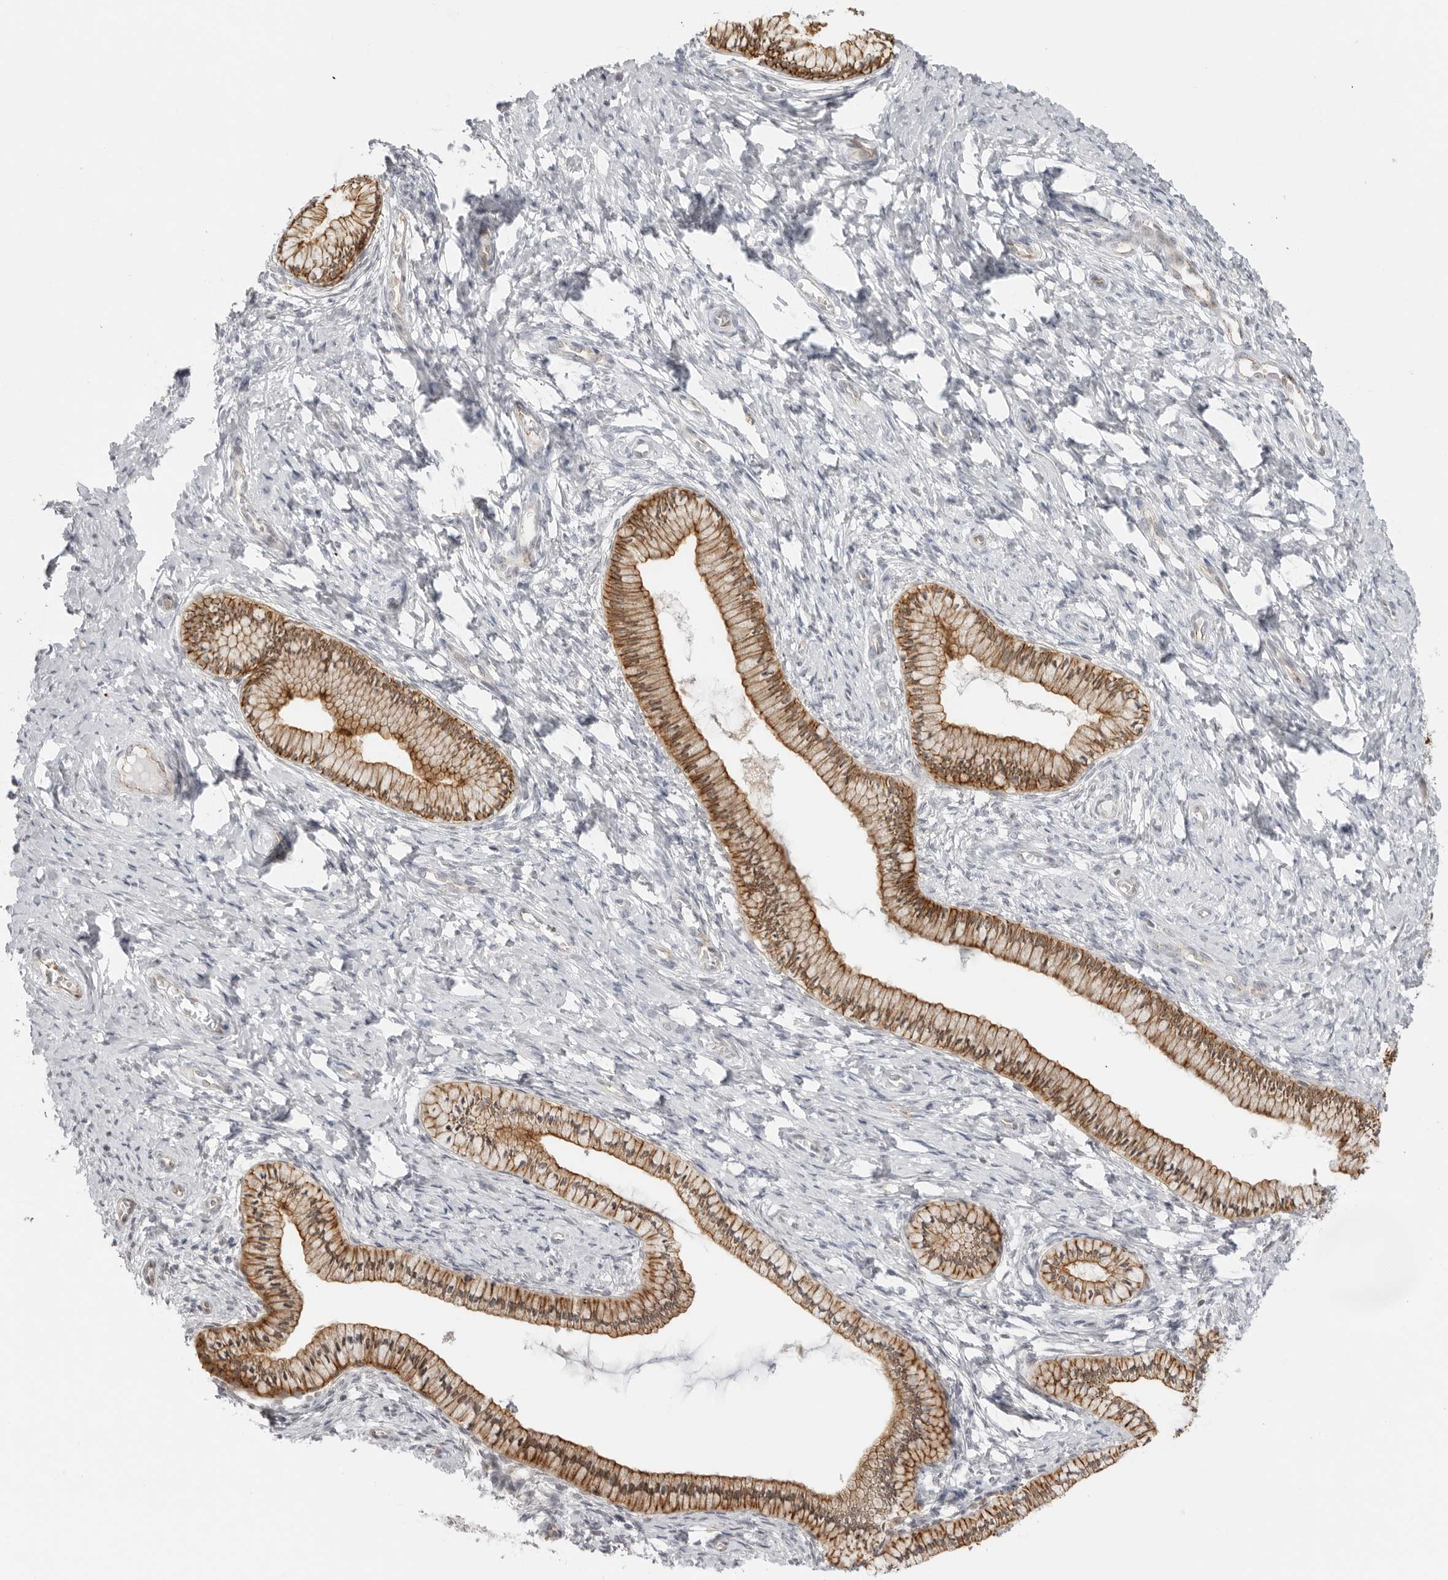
{"staining": {"intensity": "strong", "quantity": ">75%", "location": "cytoplasmic/membranous"}, "tissue": "cervix", "cell_type": "Glandular cells", "image_type": "normal", "snomed": [{"axis": "morphology", "description": "Normal tissue, NOS"}, {"axis": "topography", "description": "Cervix"}], "caption": "An IHC micrograph of benign tissue is shown. Protein staining in brown labels strong cytoplasmic/membranous positivity in cervix within glandular cells.", "gene": "TRAPPC3", "patient": {"sex": "female", "age": 36}}